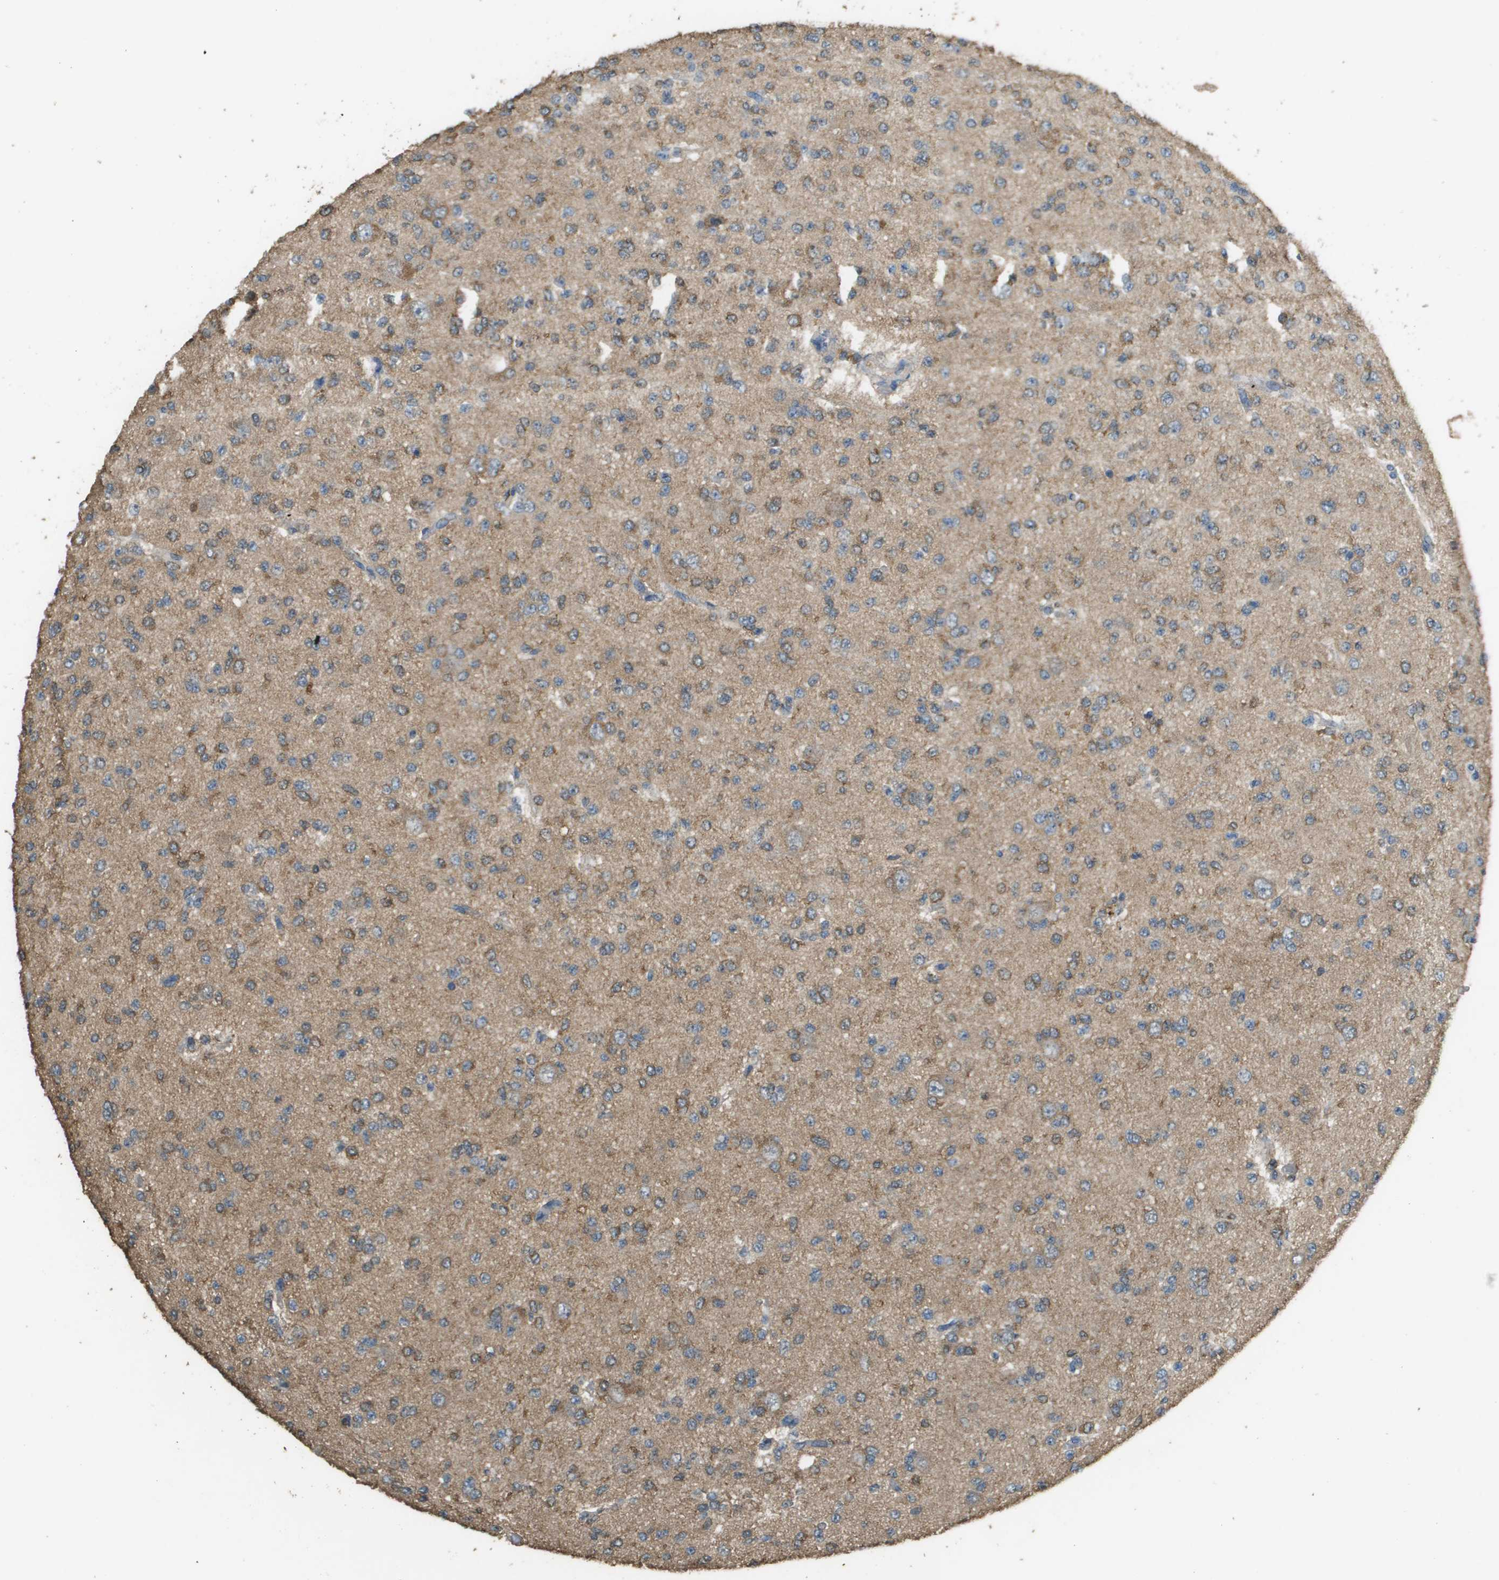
{"staining": {"intensity": "moderate", "quantity": ">75%", "location": "cytoplasmic/membranous"}, "tissue": "glioma", "cell_type": "Tumor cells", "image_type": "cancer", "snomed": [{"axis": "morphology", "description": "Glioma, malignant, Low grade"}, {"axis": "topography", "description": "Brain"}], "caption": "Immunohistochemical staining of human glioma exhibits moderate cytoplasmic/membranous protein expression in approximately >75% of tumor cells. (brown staining indicates protein expression, while blue staining denotes nuclei).", "gene": "MS4A7", "patient": {"sex": "male", "age": 38}}